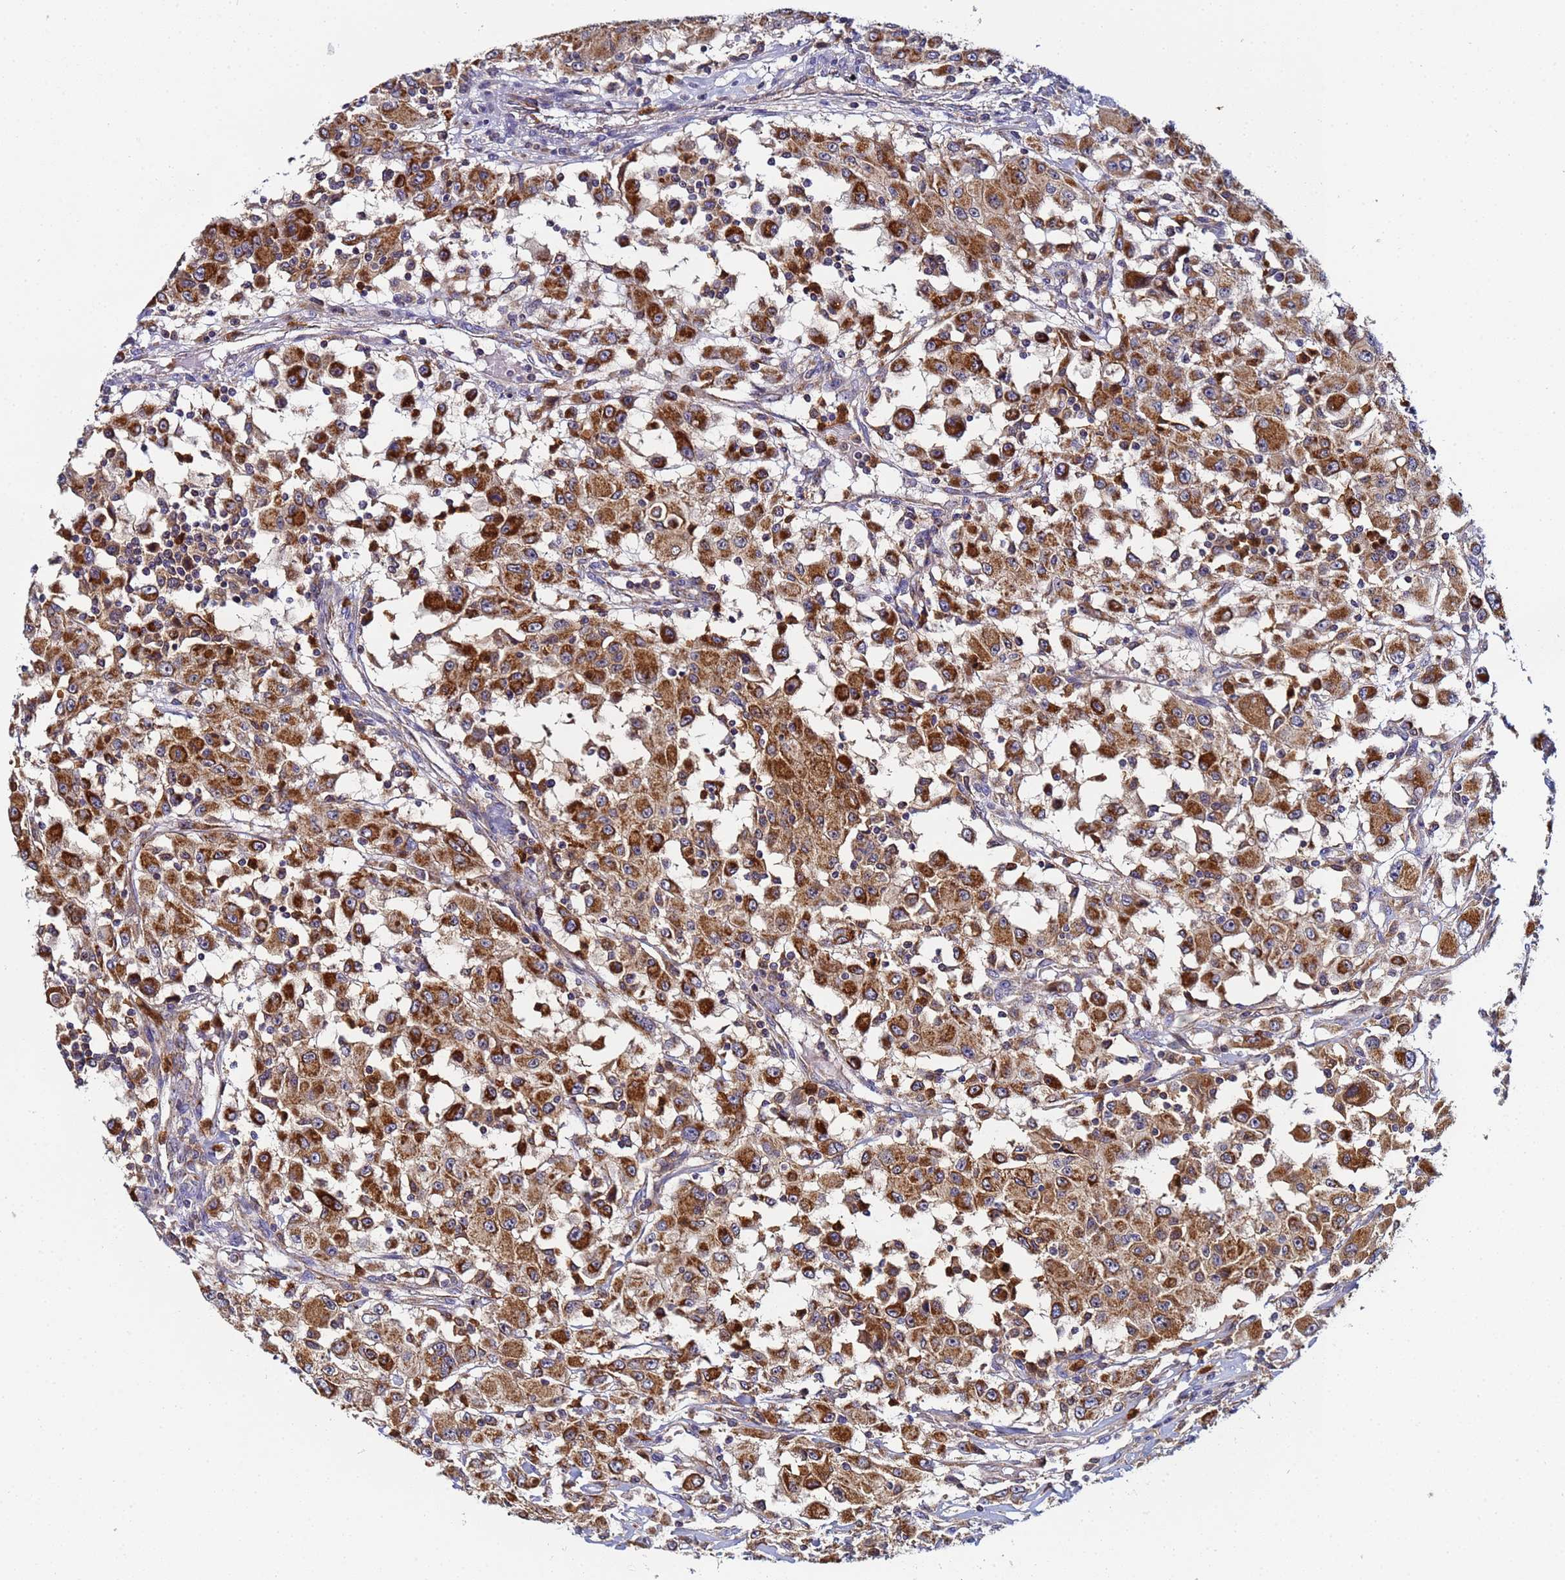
{"staining": {"intensity": "strong", "quantity": ">75%", "location": "cytoplasmic/membranous"}, "tissue": "renal cancer", "cell_type": "Tumor cells", "image_type": "cancer", "snomed": [{"axis": "morphology", "description": "Adenocarcinoma, NOS"}, {"axis": "topography", "description": "Kidney"}], "caption": "DAB immunohistochemical staining of renal cancer (adenocarcinoma) displays strong cytoplasmic/membranous protein staining in about >75% of tumor cells.", "gene": "CCDC127", "patient": {"sex": "female", "age": 67}}